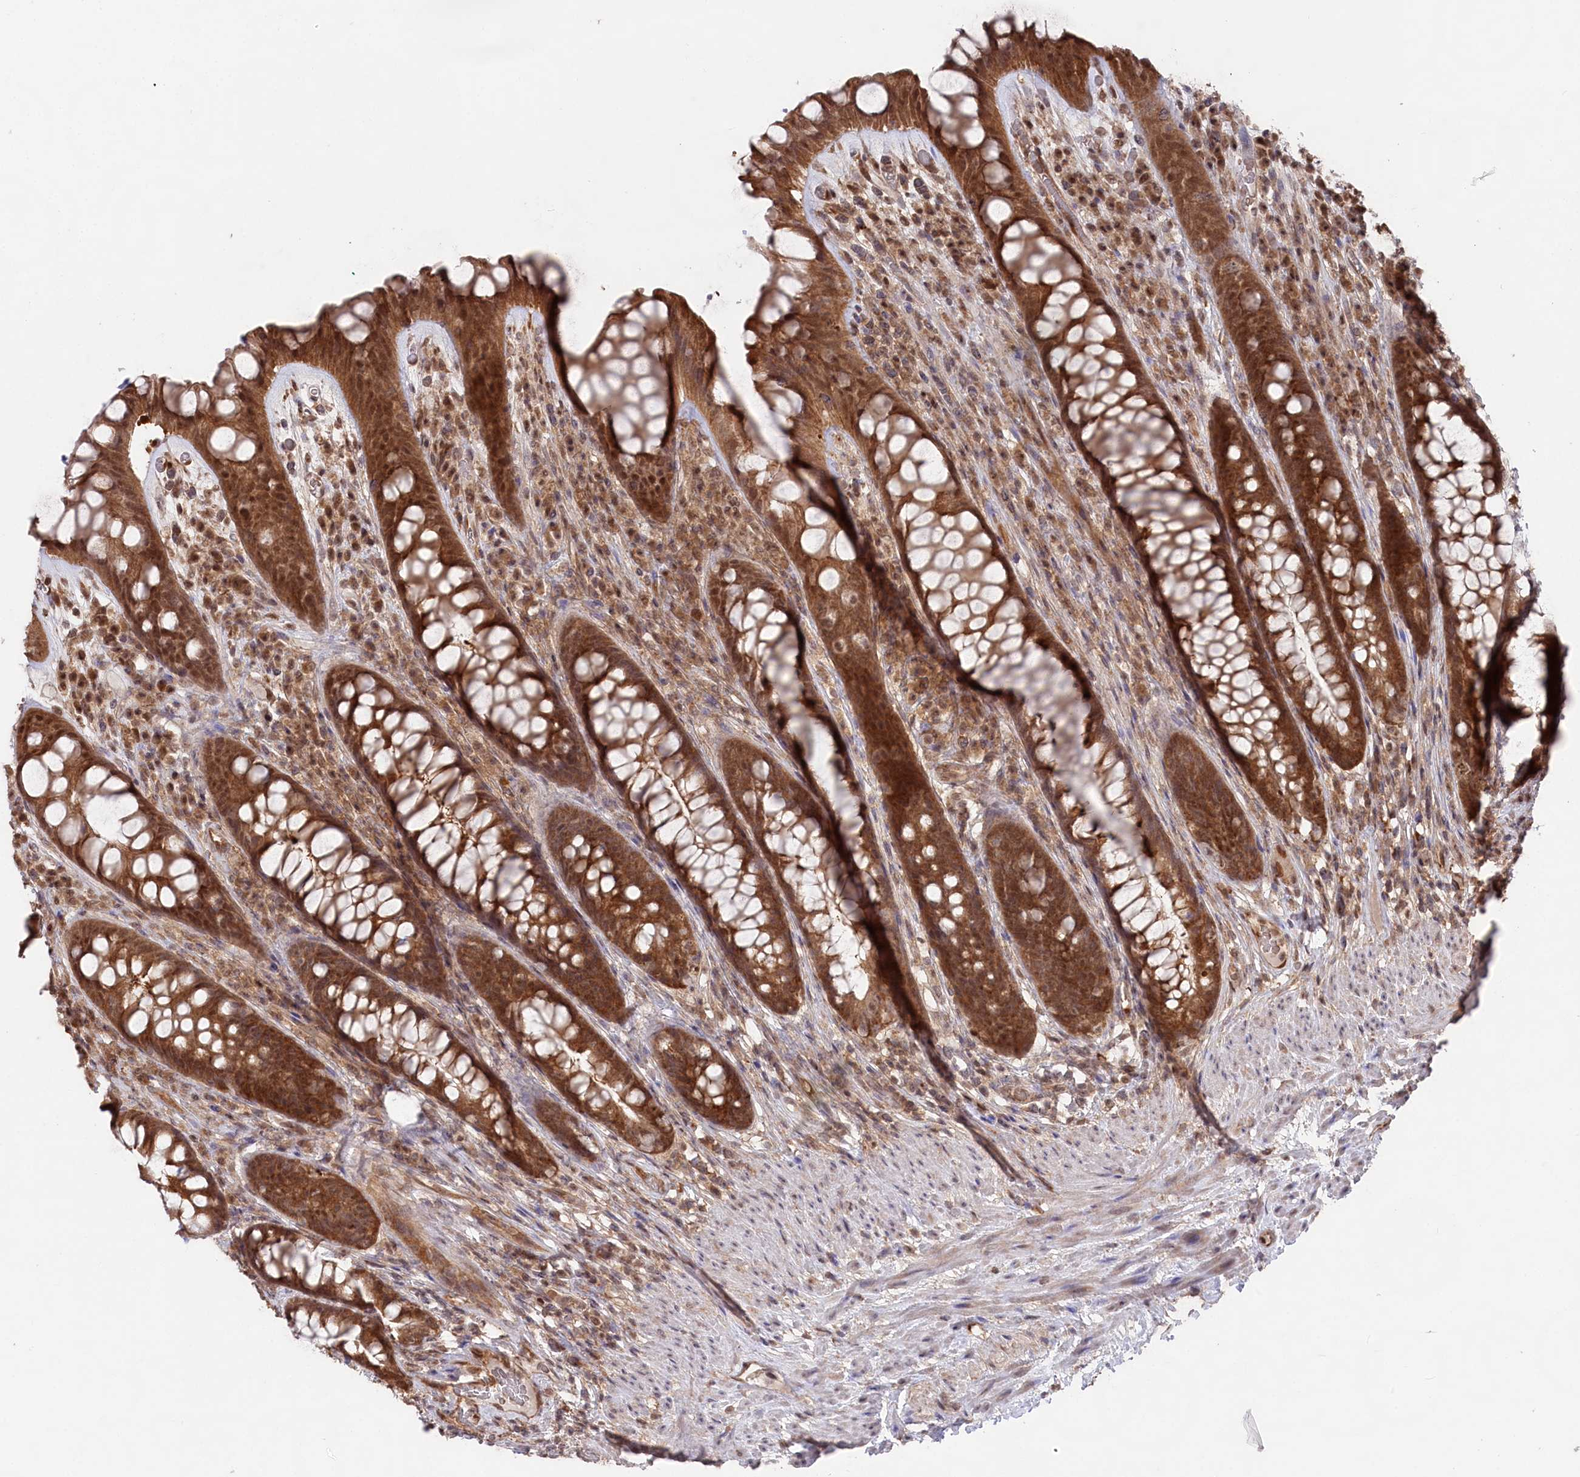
{"staining": {"intensity": "moderate", "quantity": ">75%", "location": "cytoplasmic/membranous,nuclear"}, "tissue": "rectum", "cell_type": "Glandular cells", "image_type": "normal", "snomed": [{"axis": "morphology", "description": "Normal tissue, NOS"}, {"axis": "topography", "description": "Rectum"}], "caption": "Immunohistochemical staining of benign human rectum reveals moderate cytoplasmic/membranous,nuclear protein expression in about >75% of glandular cells. (DAB = brown stain, brightfield microscopy at high magnification).", "gene": "PSMA1", "patient": {"sex": "male", "age": 74}}